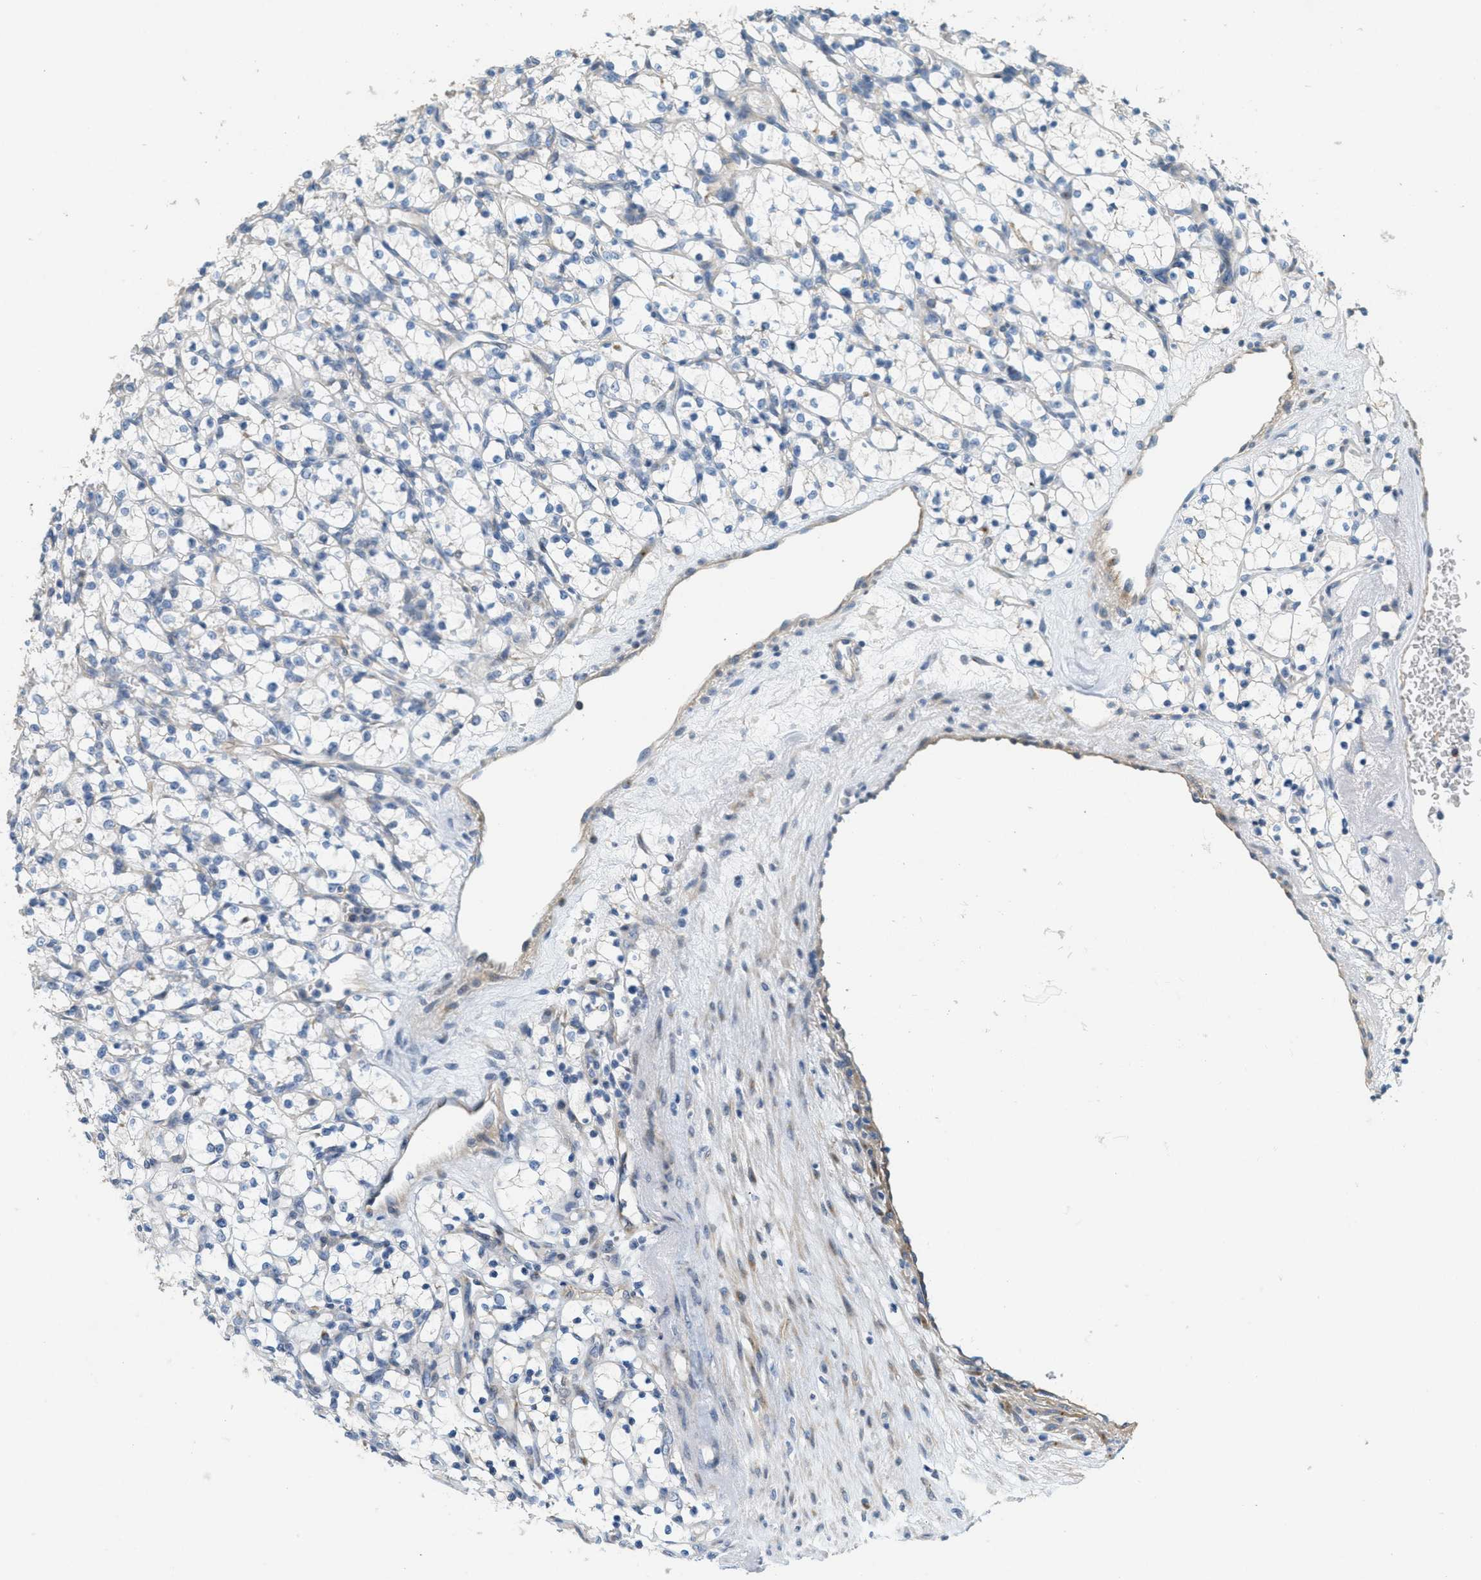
{"staining": {"intensity": "negative", "quantity": "none", "location": "none"}, "tissue": "renal cancer", "cell_type": "Tumor cells", "image_type": "cancer", "snomed": [{"axis": "morphology", "description": "Adenocarcinoma, NOS"}, {"axis": "topography", "description": "Kidney"}], "caption": "Immunohistochemistry micrograph of human renal cancer (adenocarcinoma) stained for a protein (brown), which displays no positivity in tumor cells.", "gene": "ADCY5", "patient": {"sex": "female", "age": 69}}